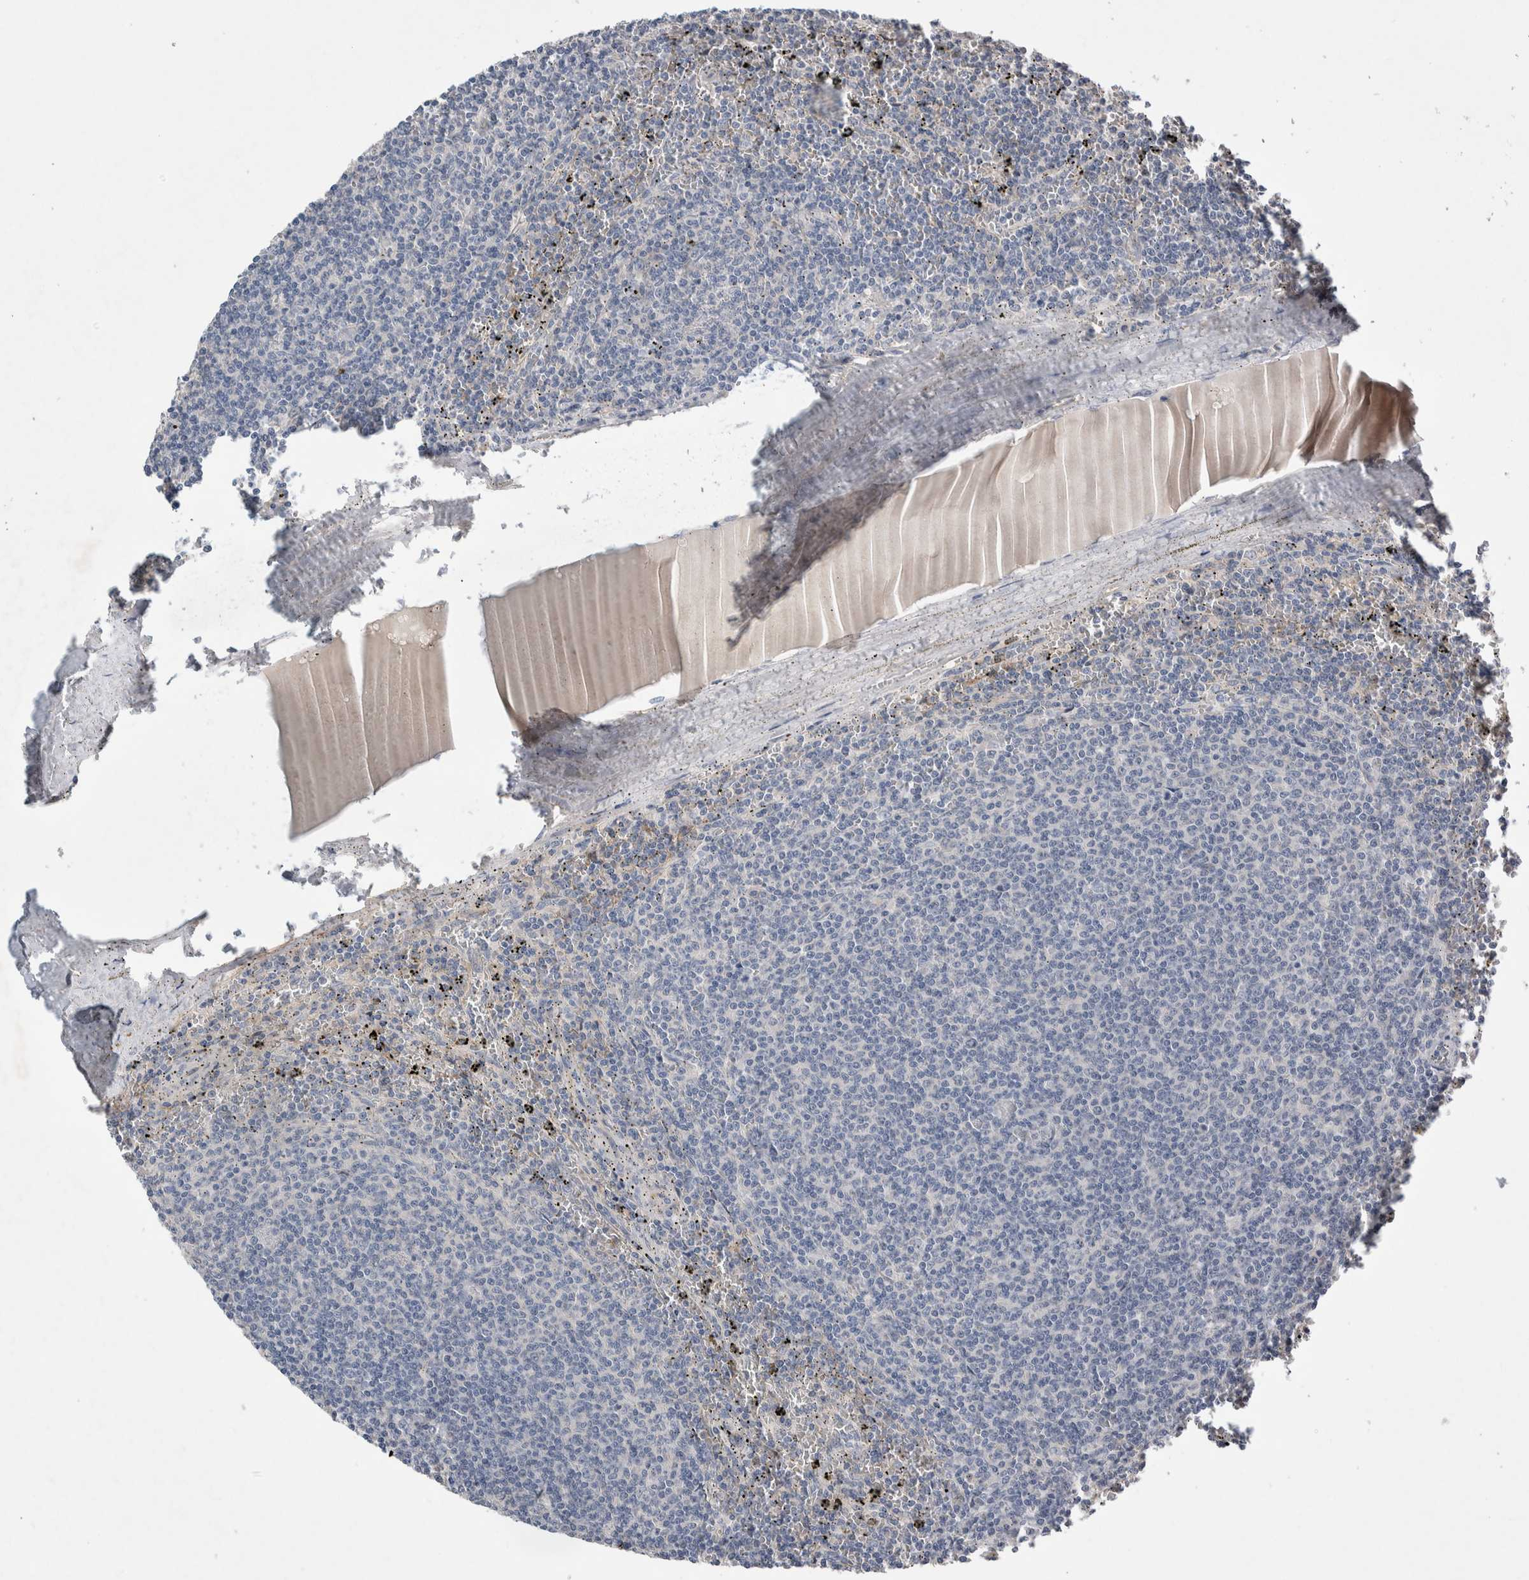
{"staining": {"intensity": "negative", "quantity": "none", "location": "none"}, "tissue": "lymphoma", "cell_type": "Tumor cells", "image_type": "cancer", "snomed": [{"axis": "morphology", "description": "Malignant lymphoma, non-Hodgkin's type, Low grade"}, {"axis": "topography", "description": "Spleen"}], "caption": "High power microscopy micrograph of an immunohistochemistry image of malignant lymphoma, non-Hodgkin's type (low-grade), revealing no significant staining in tumor cells. The staining is performed using DAB (3,3'-diaminobenzidine) brown chromogen with nuclei counter-stained in using hematoxylin.", "gene": "CEP131", "patient": {"sex": "female", "age": 50}}